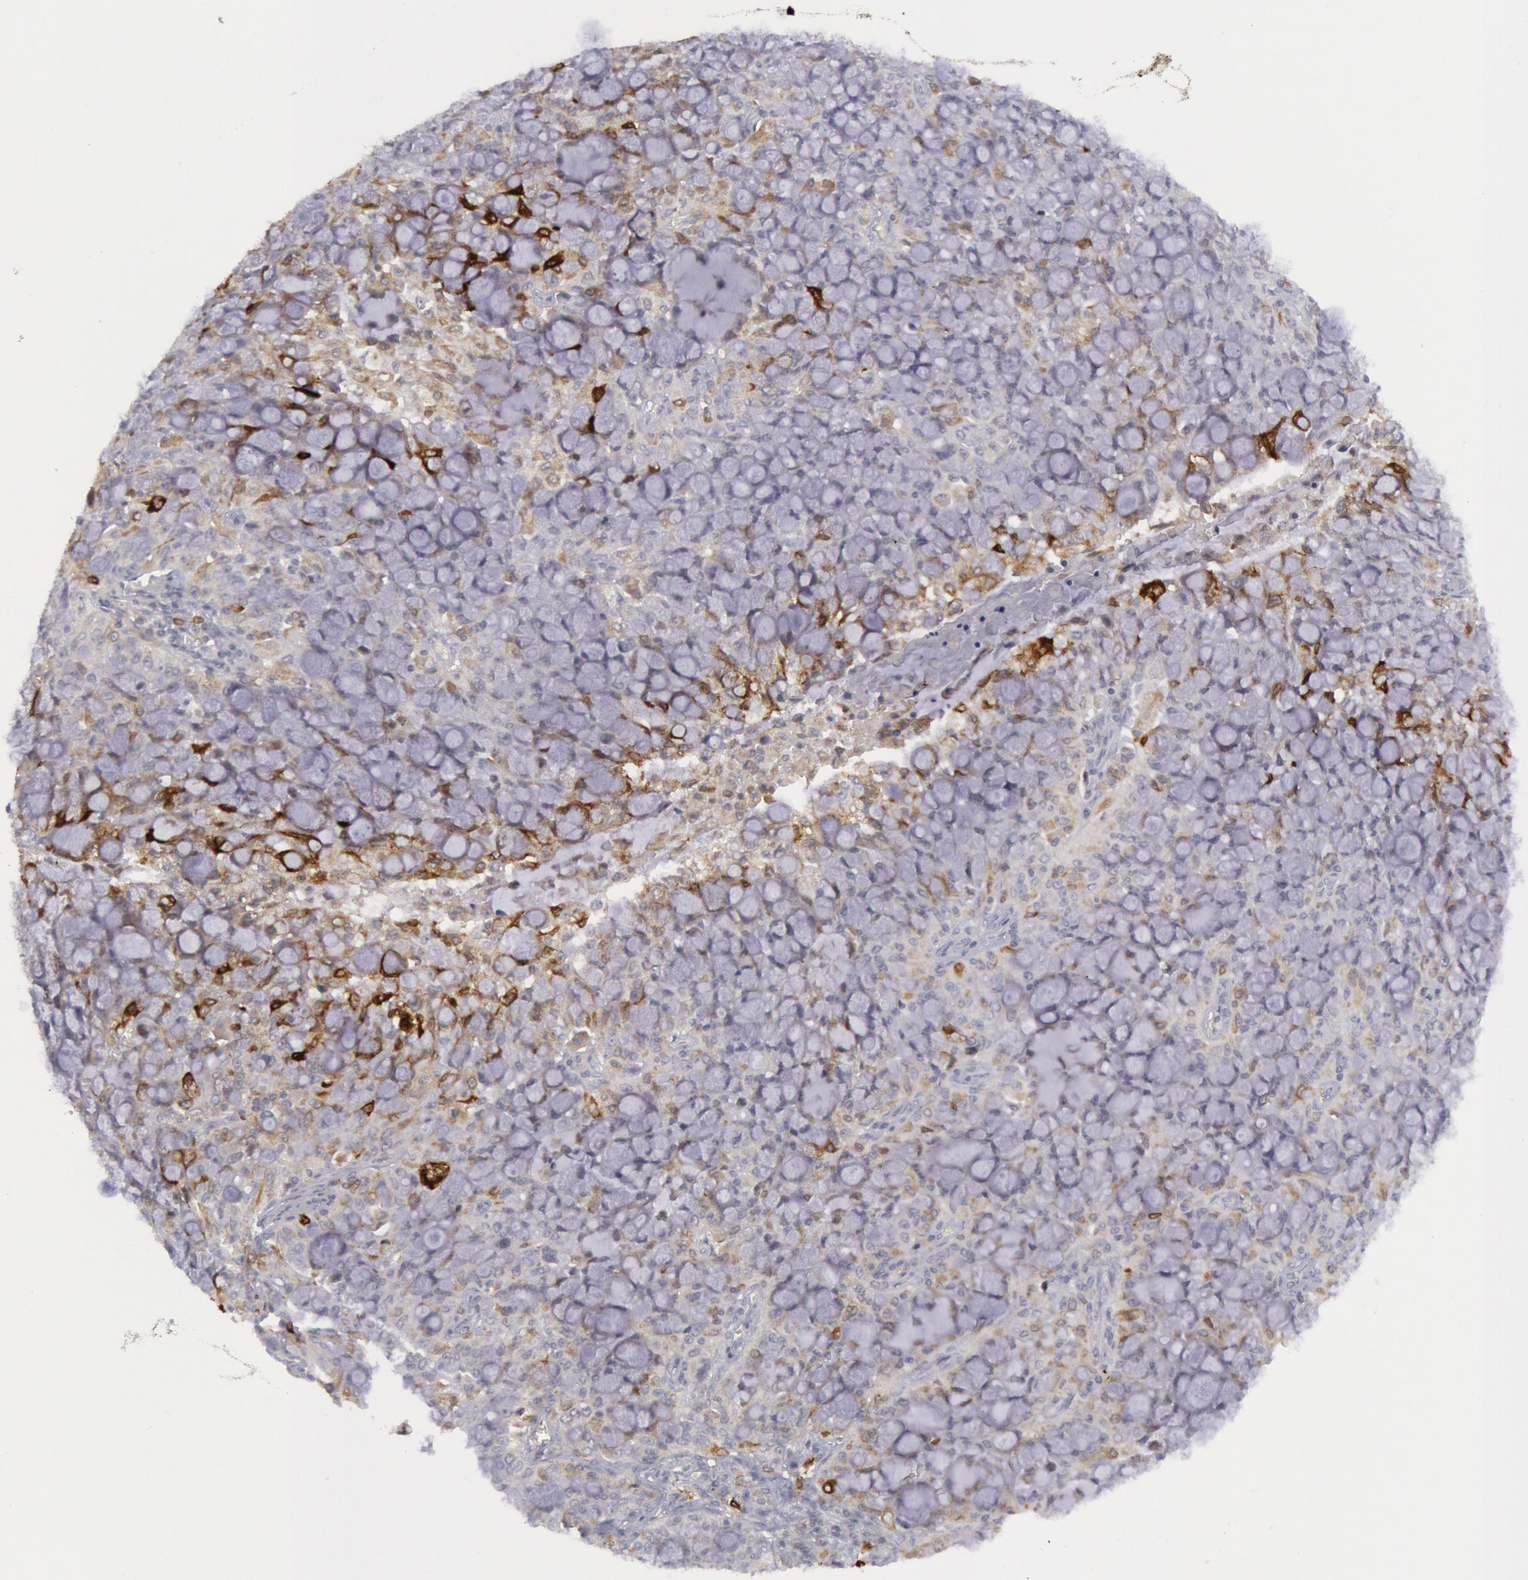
{"staining": {"intensity": "moderate", "quantity": "<25%", "location": "cytoplasmic/membranous"}, "tissue": "lung cancer", "cell_type": "Tumor cells", "image_type": "cancer", "snomed": [{"axis": "morphology", "description": "Adenocarcinoma, NOS"}, {"axis": "topography", "description": "Lung"}], "caption": "DAB (3,3'-diaminobenzidine) immunohistochemical staining of lung cancer (adenocarcinoma) reveals moderate cytoplasmic/membranous protein staining in about <25% of tumor cells. The staining was performed using DAB, with brown indicating positive protein expression. Nuclei are stained blue with hematoxylin.", "gene": "PTGS2", "patient": {"sex": "female", "age": 44}}